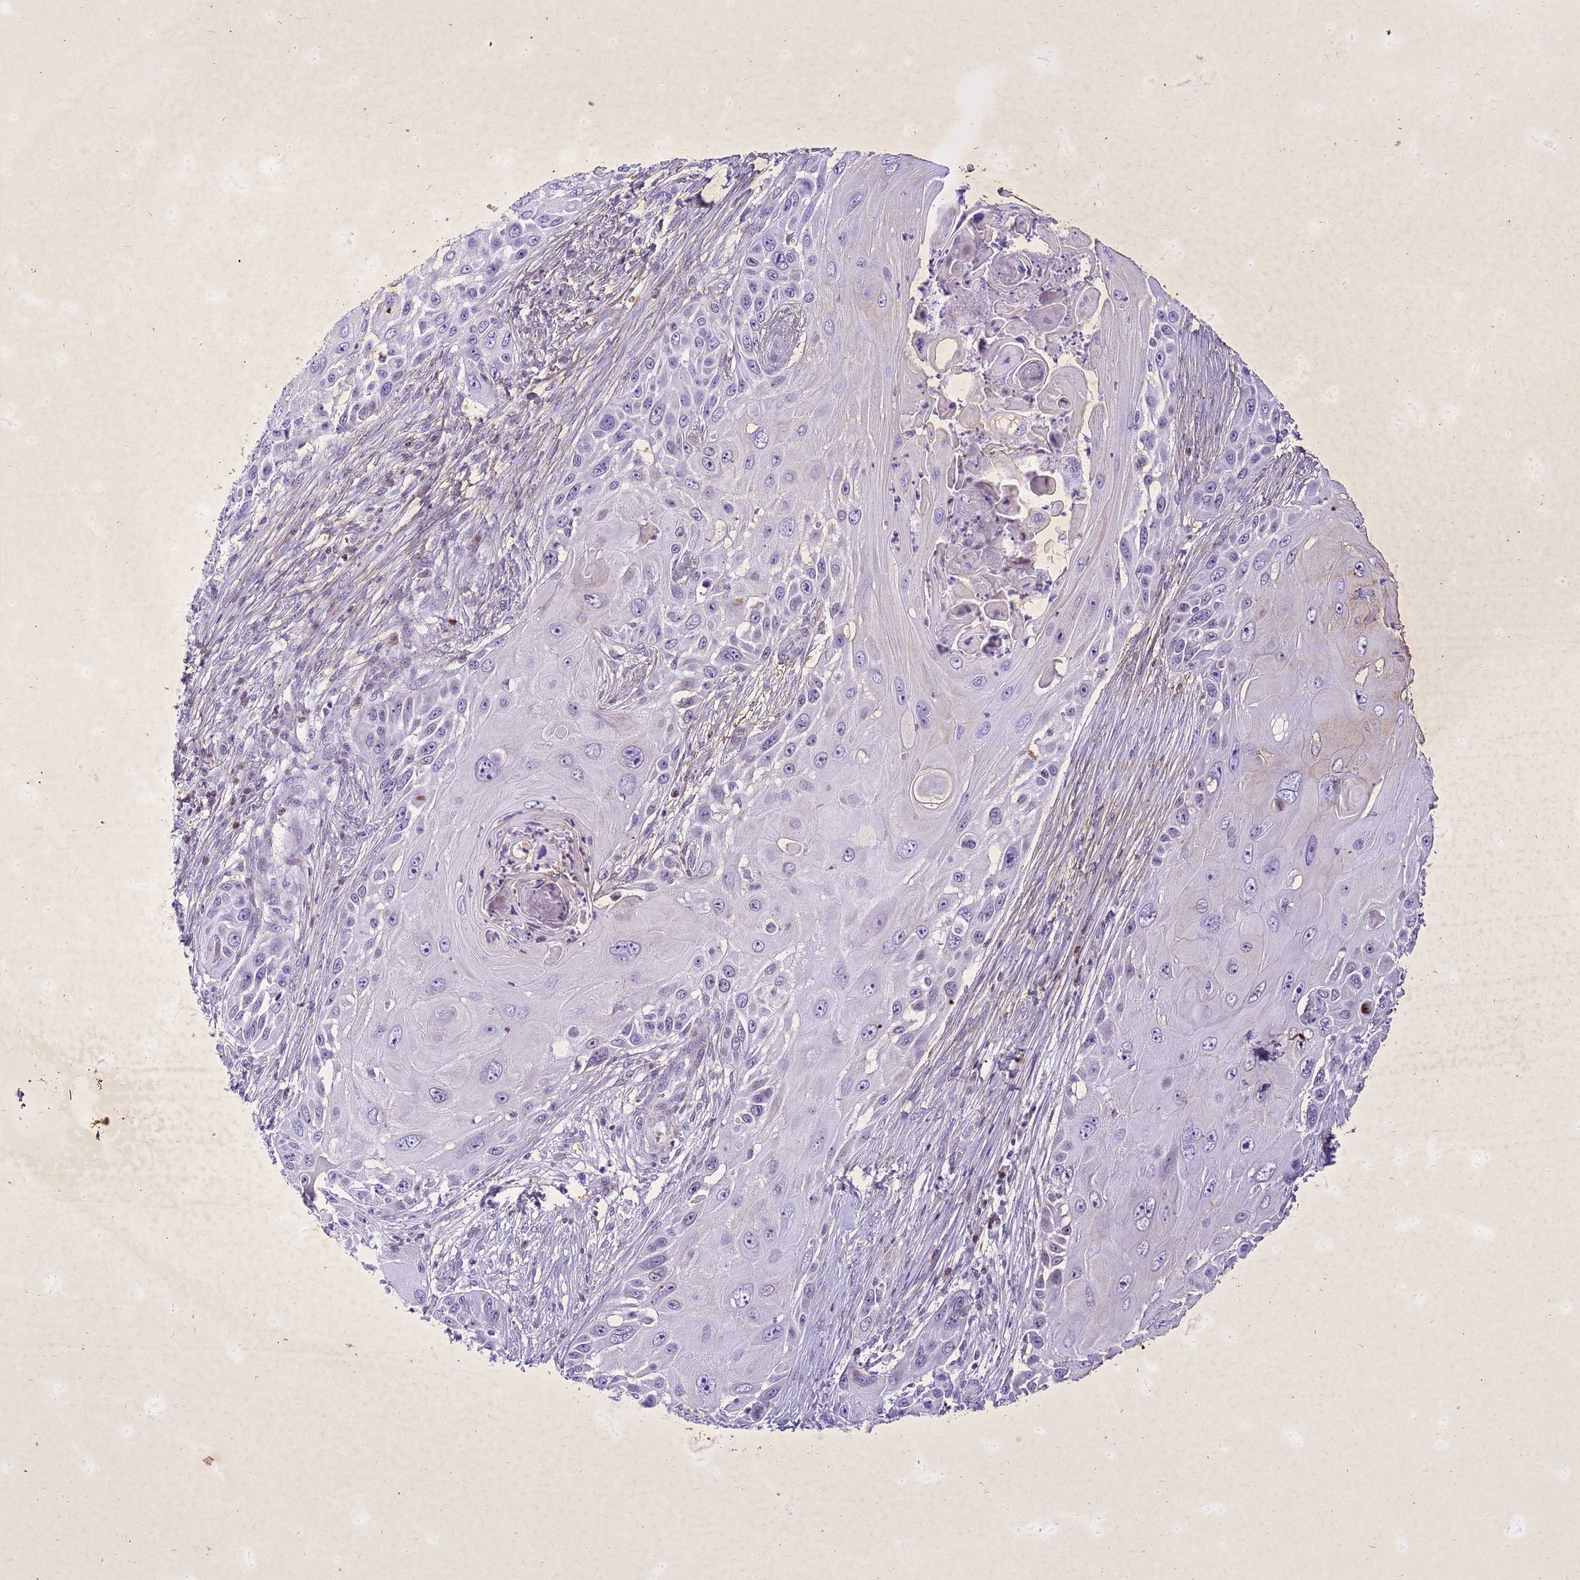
{"staining": {"intensity": "negative", "quantity": "none", "location": "none"}, "tissue": "skin cancer", "cell_type": "Tumor cells", "image_type": "cancer", "snomed": [{"axis": "morphology", "description": "Squamous cell carcinoma, NOS"}, {"axis": "topography", "description": "Skin"}], "caption": "An IHC image of skin cancer (squamous cell carcinoma) is shown. There is no staining in tumor cells of skin cancer (squamous cell carcinoma).", "gene": "COPS9", "patient": {"sex": "female", "age": 44}}